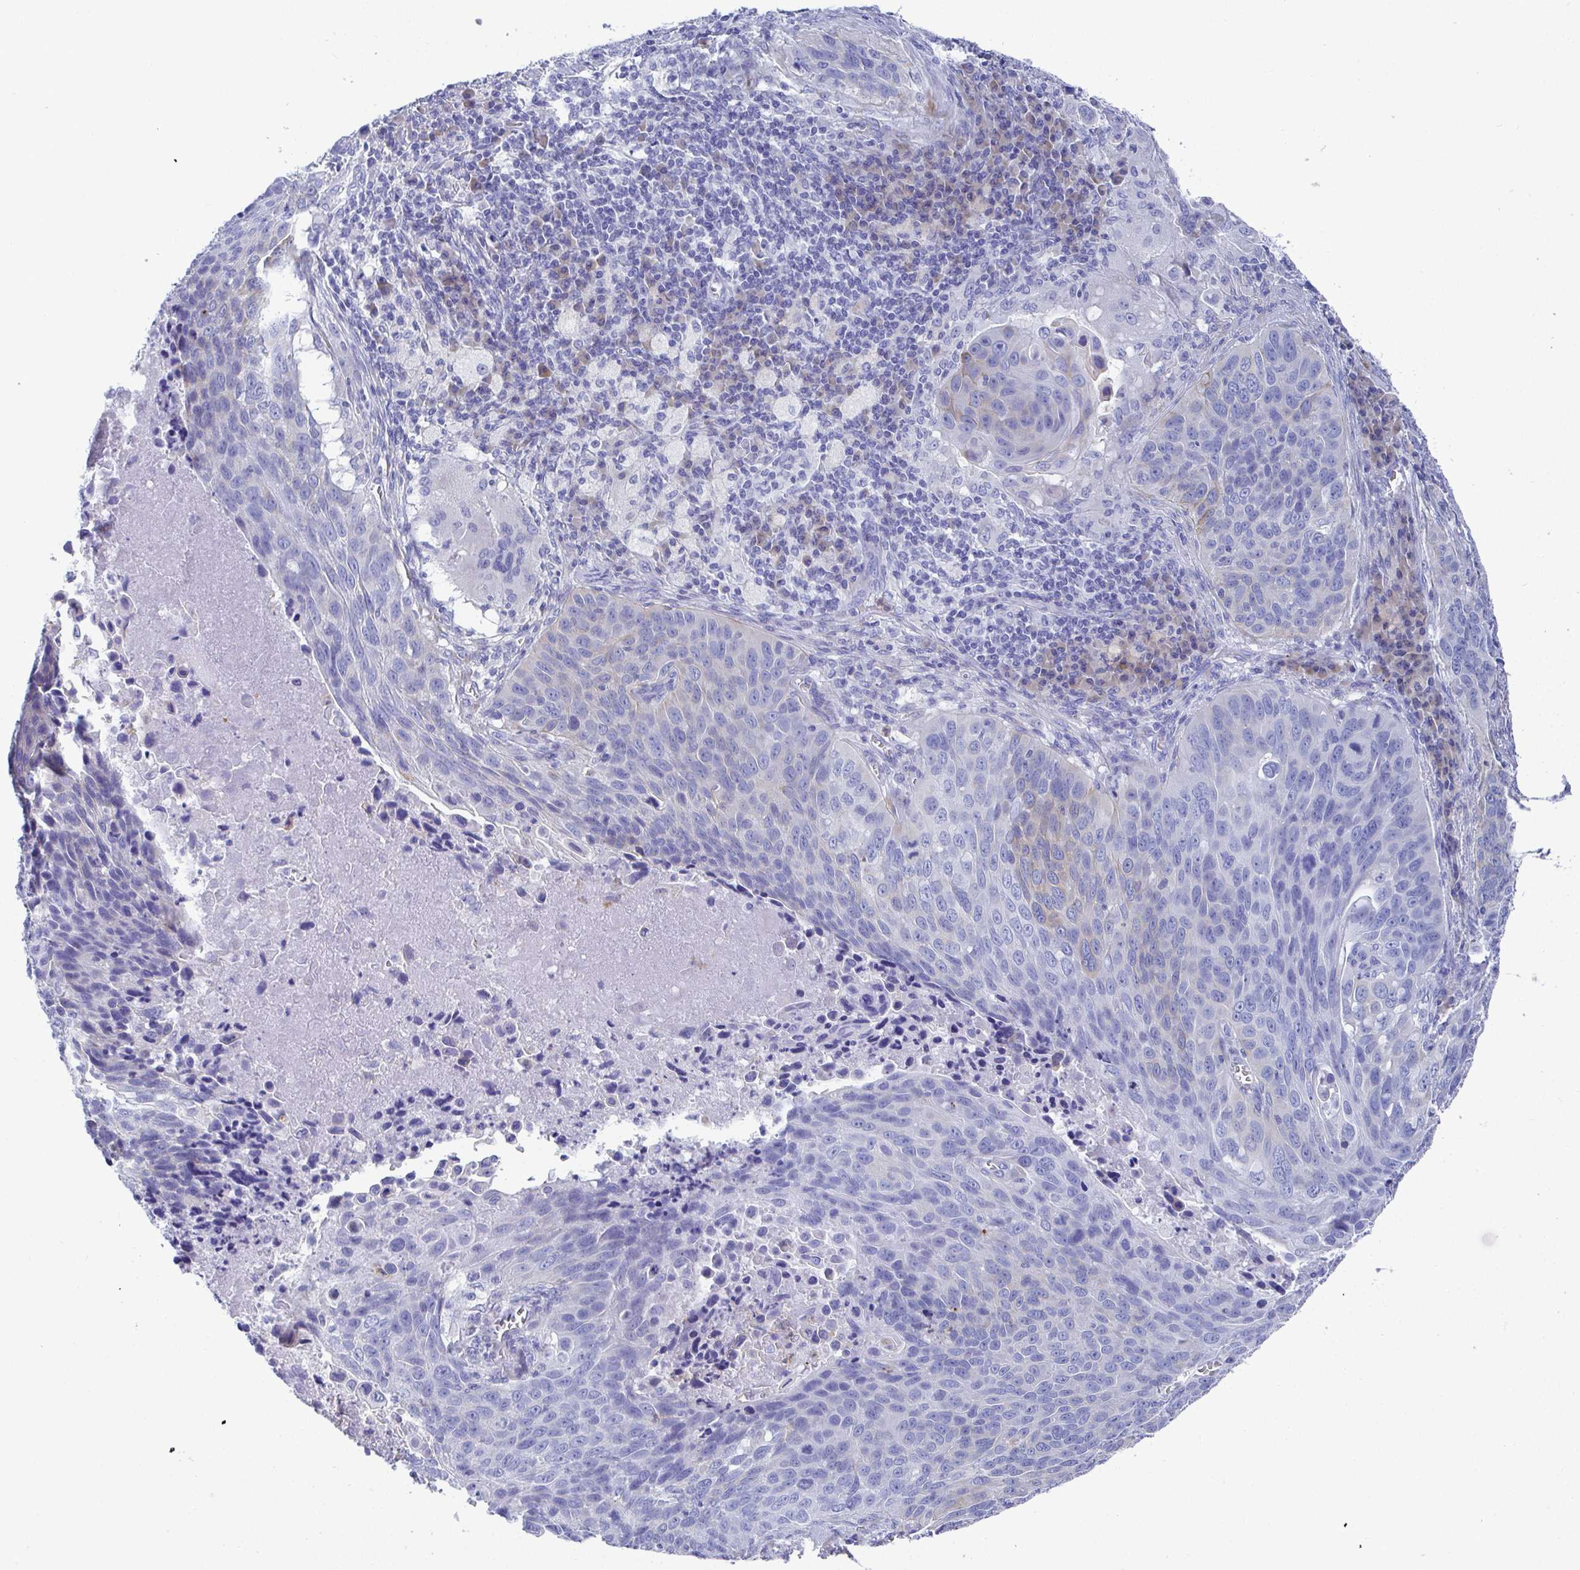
{"staining": {"intensity": "negative", "quantity": "none", "location": "none"}, "tissue": "lung cancer", "cell_type": "Tumor cells", "image_type": "cancer", "snomed": [{"axis": "morphology", "description": "Squamous cell carcinoma, NOS"}, {"axis": "topography", "description": "Lung"}], "caption": "IHC of human lung cancer (squamous cell carcinoma) displays no staining in tumor cells.", "gene": "CLDN8", "patient": {"sex": "male", "age": 78}}